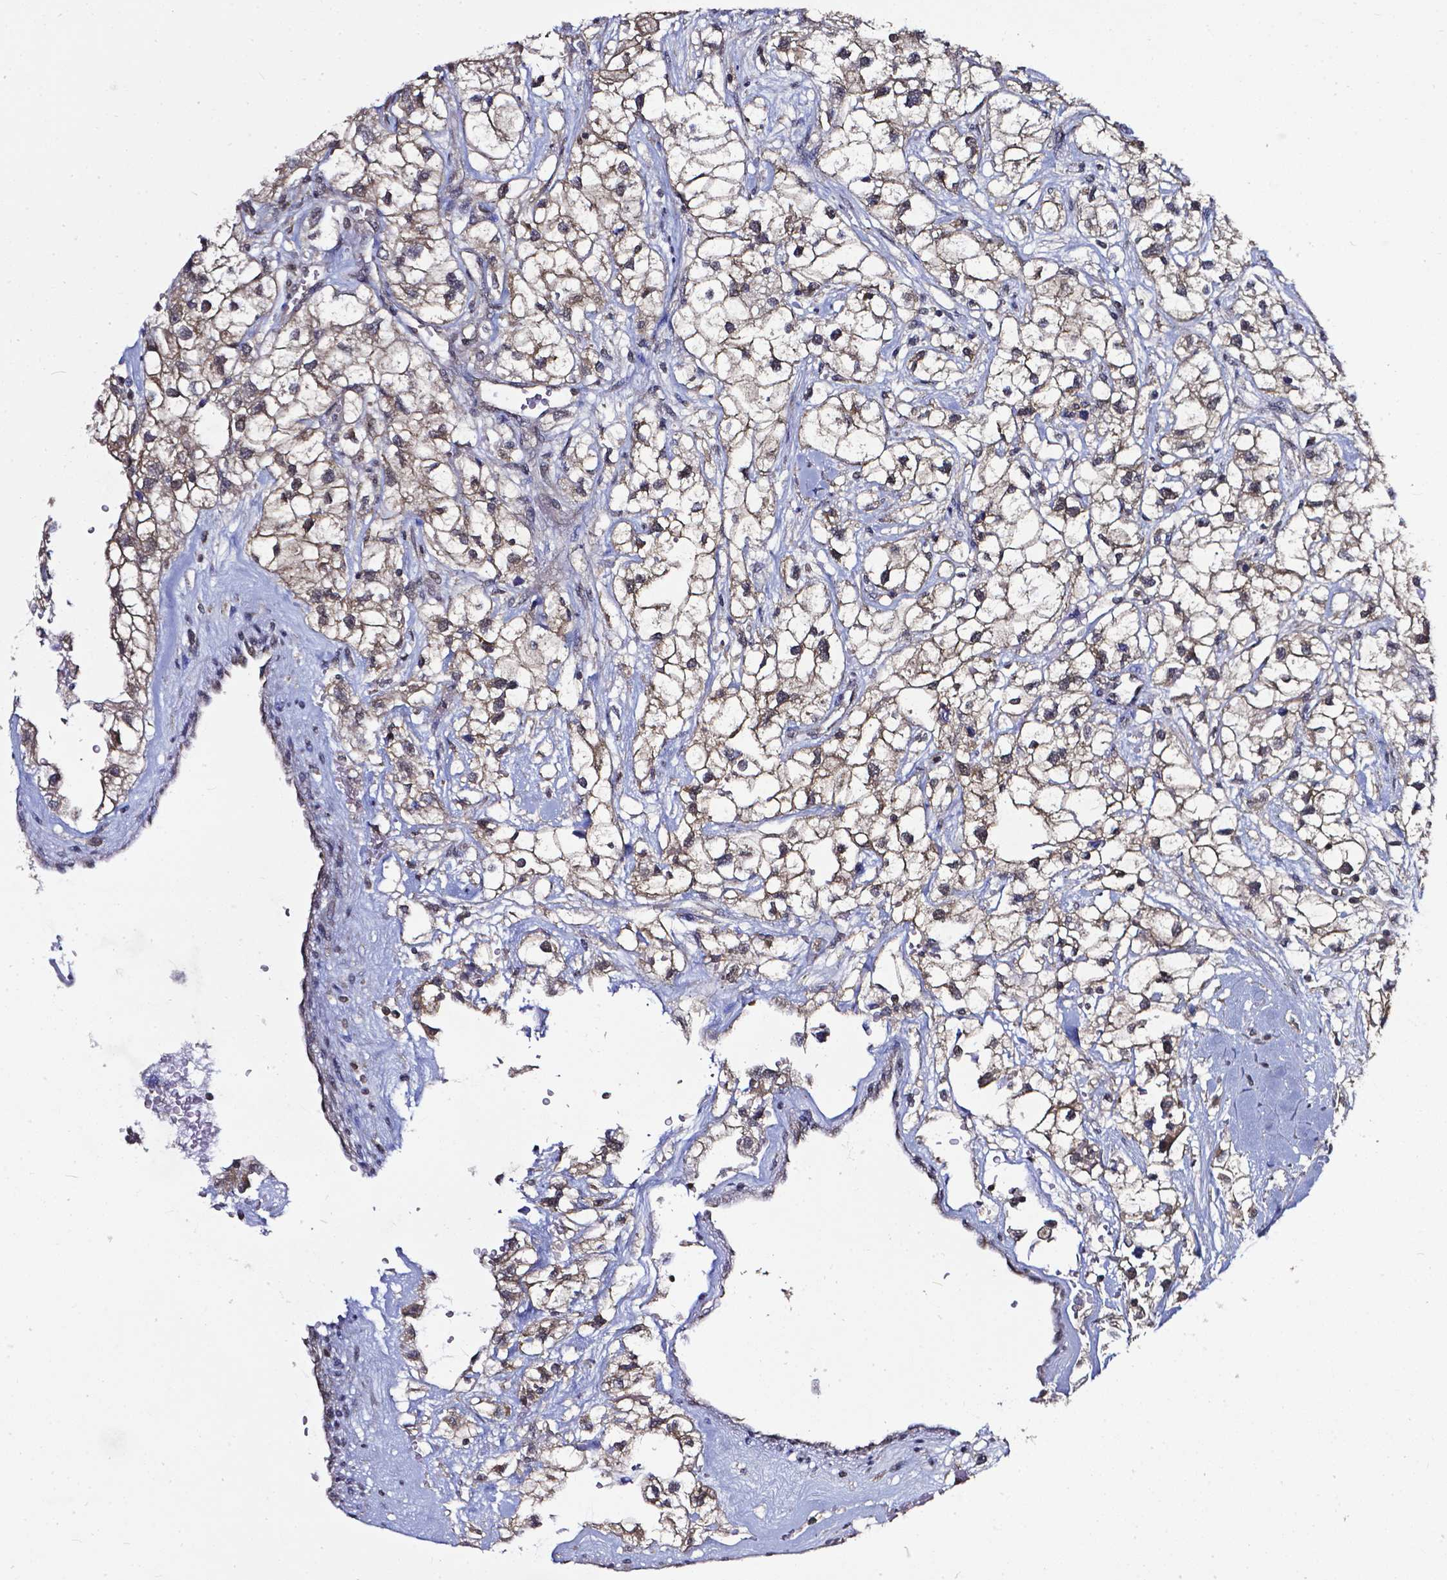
{"staining": {"intensity": "weak", "quantity": "<25%", "location": "nuclear"}, "tissue": "renal cancer", "cell_type": "Tumor cells", "image_type": "cancer", "snomed": [{"axis": "morphology", "description": "Adenocarcinoma, NOS"}, {"axis": "topography", "description": "Kidney"}], "caption": "A micrograph of human renal cancer (adenocarcinoma) is negative for staining in tumor cells.", "gene": "OTUB1", "patient": {"sex": "male", "age": 59}}